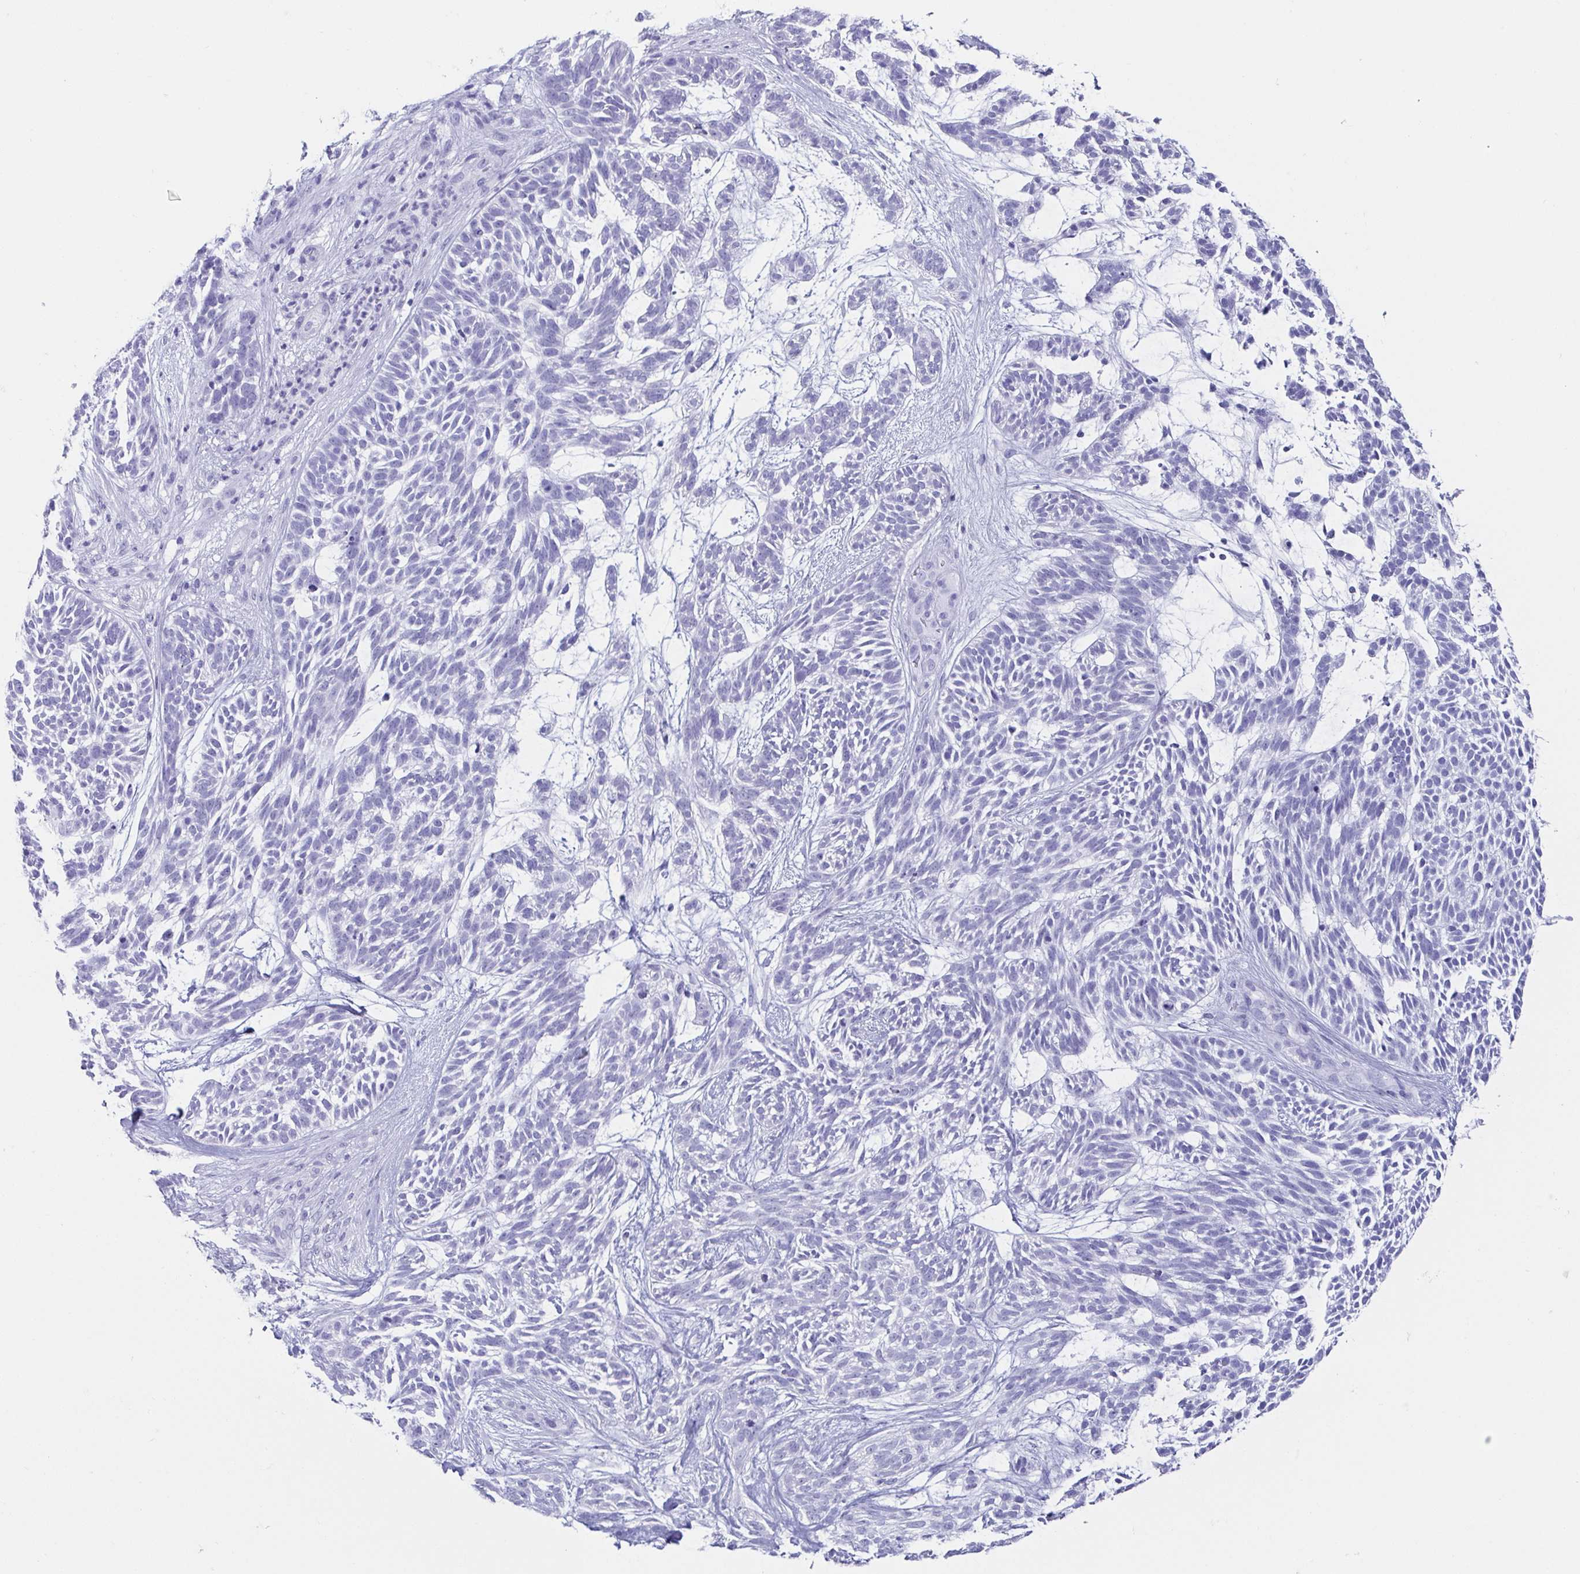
{"staining": {"intensity": "negative", "quantity": "none", "location": "none"}, "tissue": "skin cancer", "cell_type": "Tumor cells", "image_type": "cancer", "snomed": [{"axis": "morphology", "description": "Basal cell carcinoma"}, {"axis": "topography", "description": "Skin"}, {"axis": "topography", "description": "Skin, foot"}], "caption": "Tumor cells are negative for brown protein staining in skin basal cell carcinoma.", "gene": "CD164L2", "patient": {"sex": "female", "age": 77}}